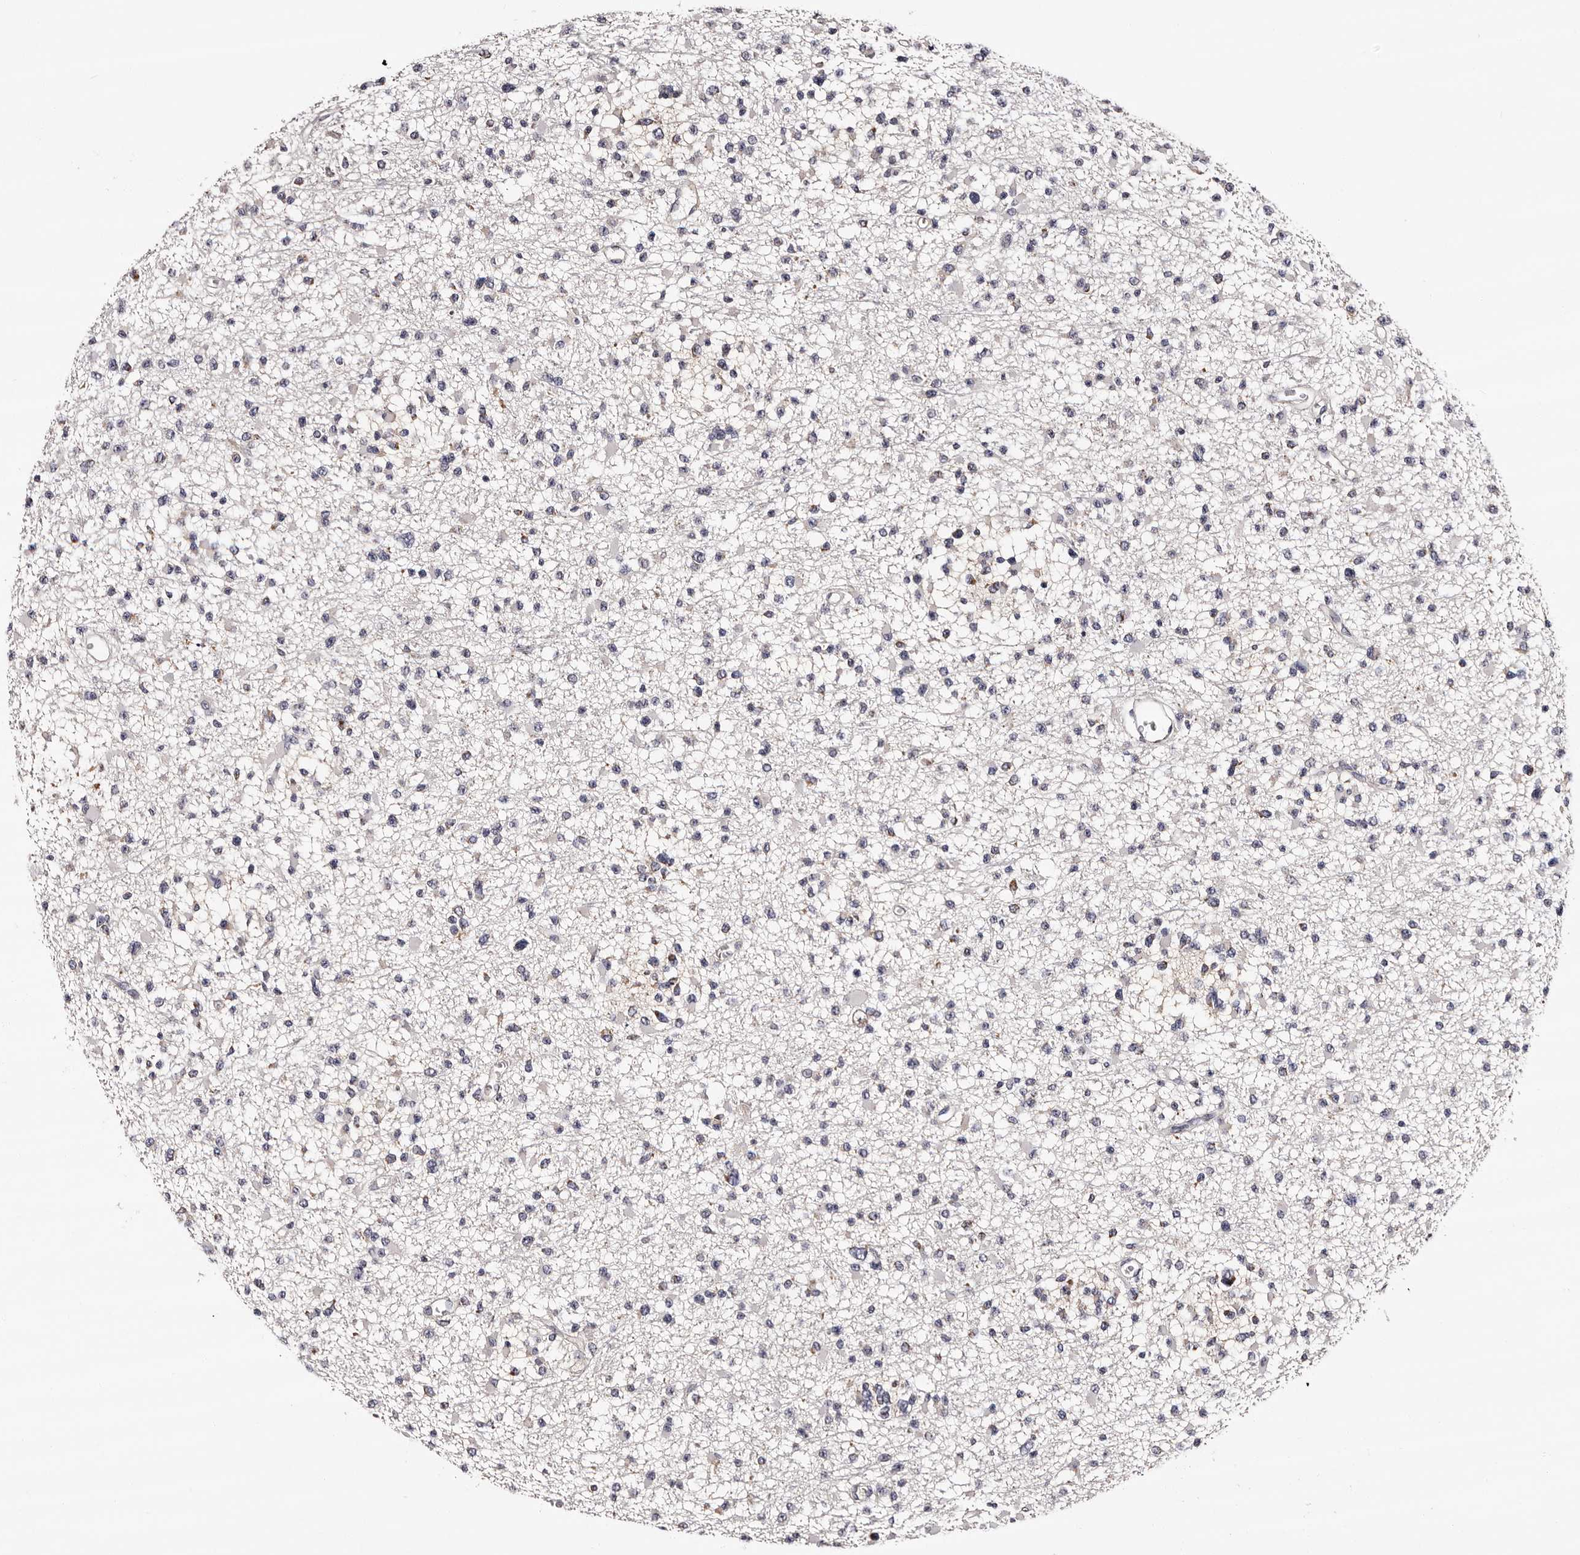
{"staining": {"intensity": "negative", "quantity": "none", "location": "none"}, "tissue": "glioma", "cell_type": "Tumor cells", "image_type": "cancer", "snomed": [{"axis": "morphology", "description": "Glioma, malignant, Low grade"}, {"axis": "topography", "description": "Brain"}], "caption": "Tumor cells are negative for protein expression in human low-grade glioma (malignant). (DAB (3,3'-diaminobenzidine) immunohistochemistry (IHC), high magnification).", "gene": "TAF4B", "patient": {"sex": "female", "age": 22}}